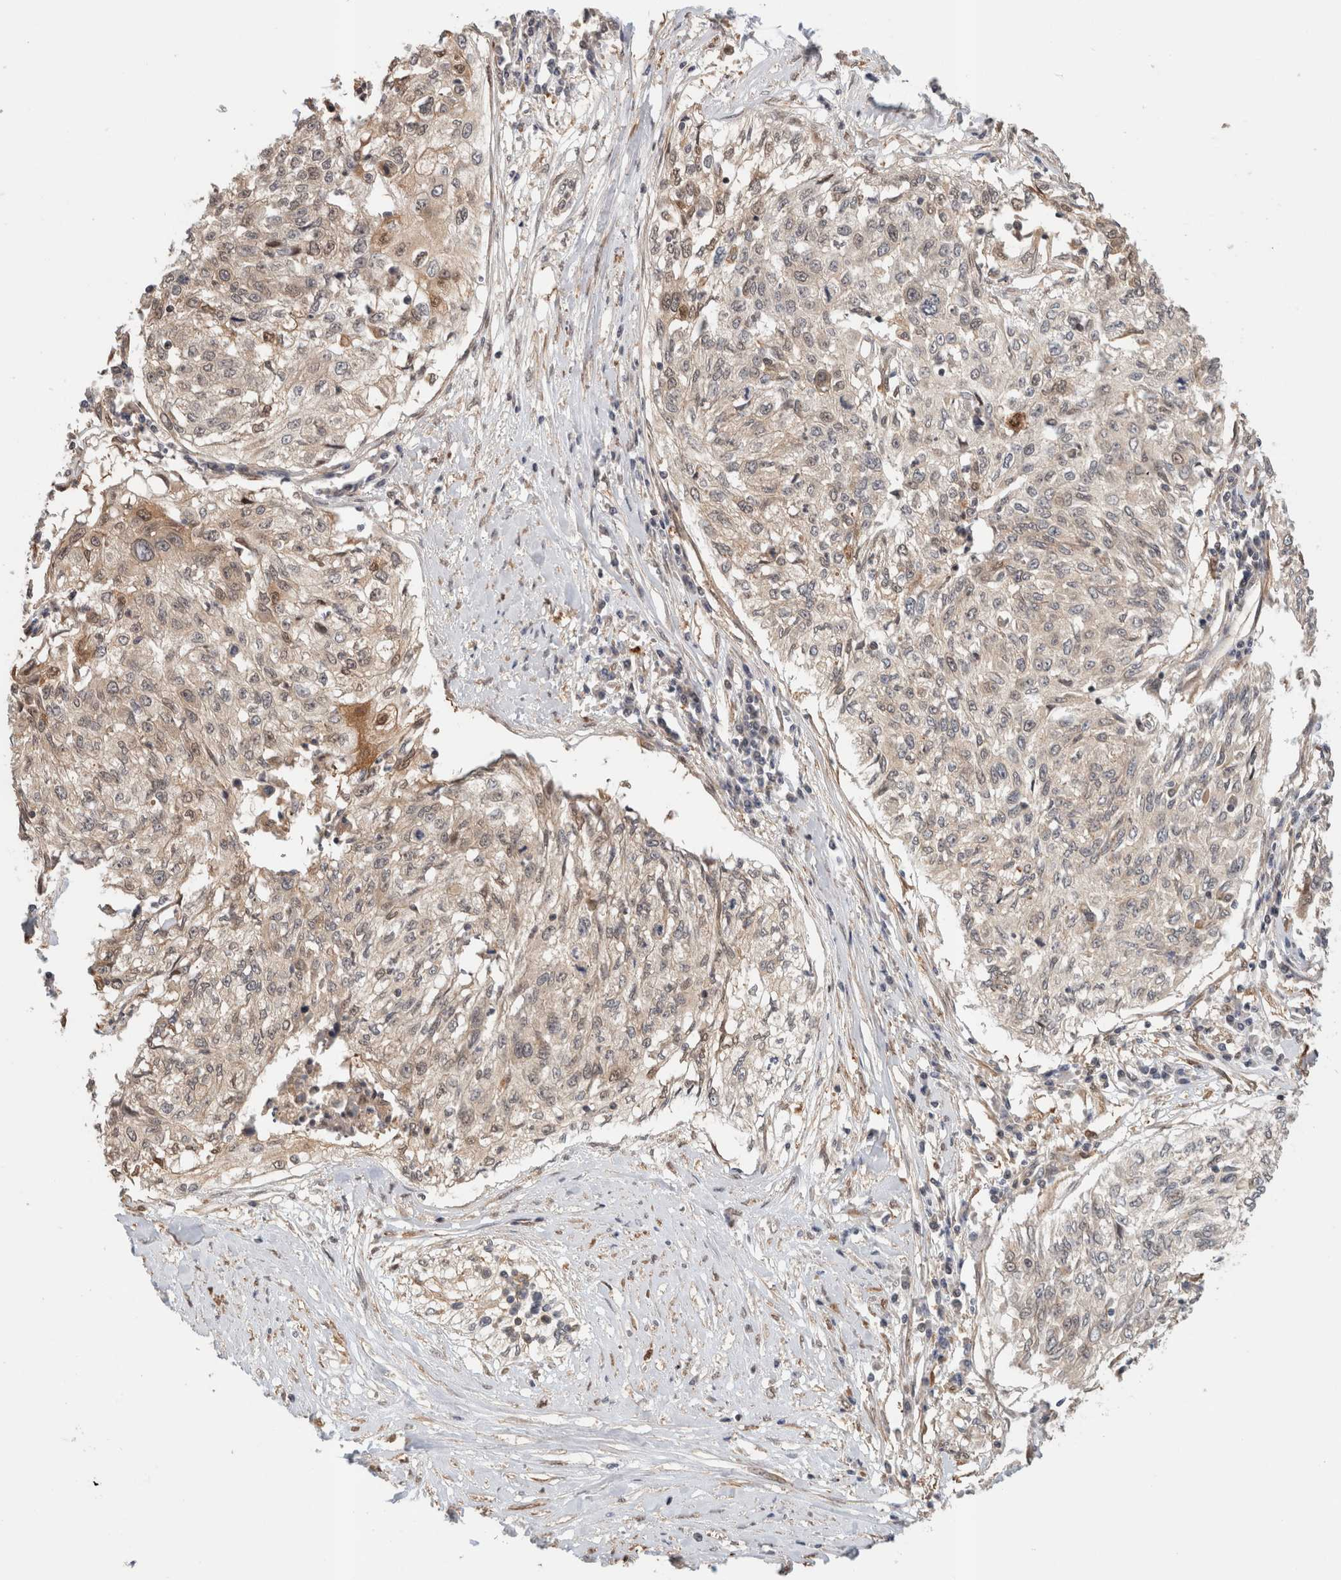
{"staining": {"intensity": "weak", "quantity": "<25%", "location": "cytoplasmic/membranous,nuclear"}, "tissue": "cervical cancer", "cell_type": "Tumor cells", "image_type": "cancer", "snomed": [{"axis": "morphology", "description": "Squamous cell carcinoma, NOS"}, {"axis": "topography", "description": "Cervix"}], "caption": "A high-resolution photomicrograph shows immunohistochemistry (IHC) staining of cervical cancer (squamous cell carcinoma), which shows no significant staining in tumor cells.", "gene": "OTUD6B", "patient": {"sex": "female", "age": 57}}